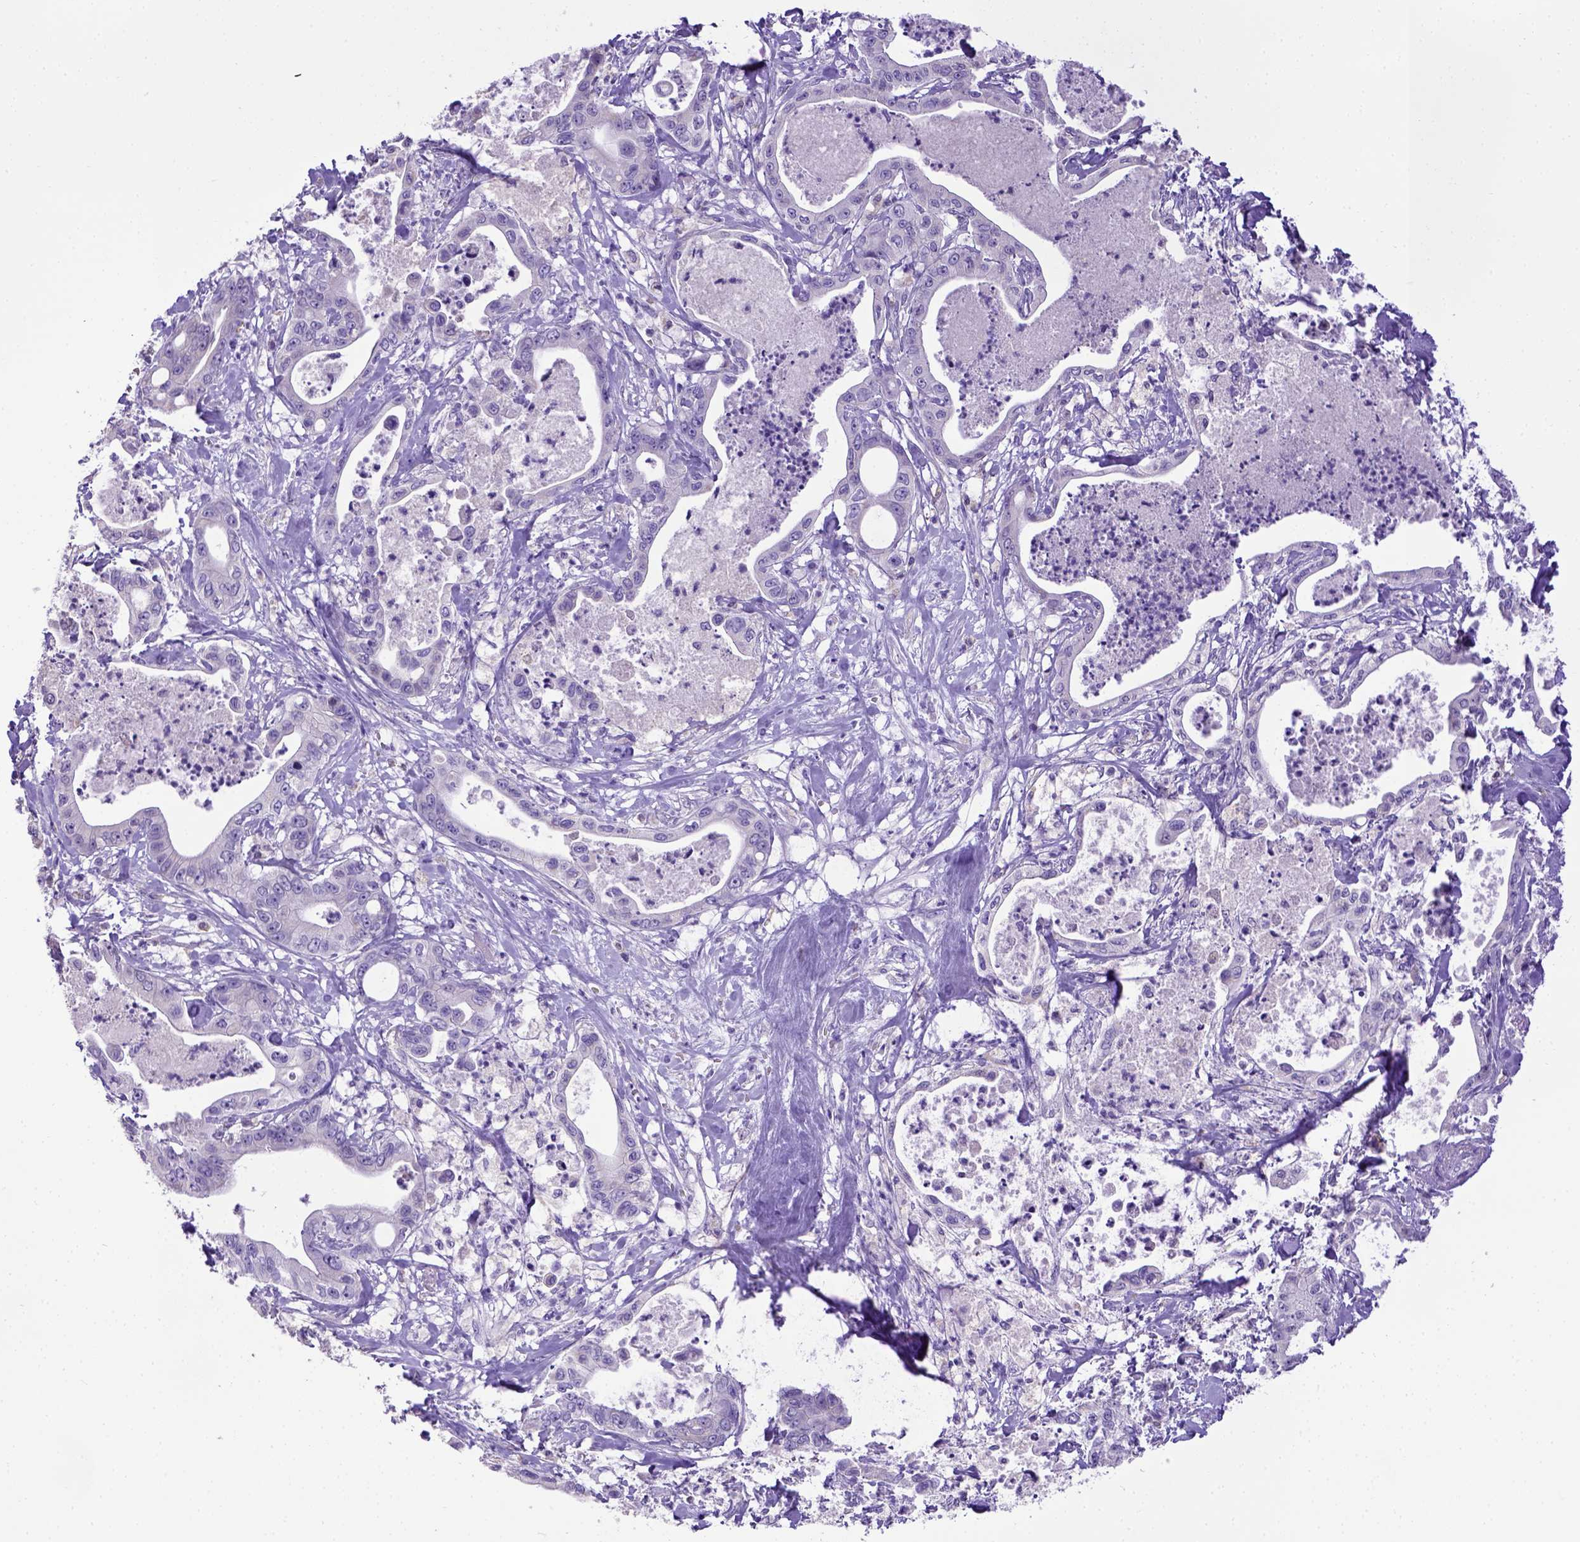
{"staining": {"intensity": "negative", "quantity": "none", "location": "none"}, "tissue": "pancreatic cancer", "cell_type": "Tumor cells", "image_type": "cancer", "snomed": [{"axis": "morphology", "description": "Adenocarcinoma, NOS"}, {"axis": "topography", "description": "Pancreas"}], "caption": "Tumor cells are negative for brown protein staining in pancreatic cancer (adenocarcinoma). (DAB (3,3'-diaminobenzidine) immunohistochemistry, high magnification).", "gene": "SPEF1", "patient": {"sex": "male", "age": 71}}